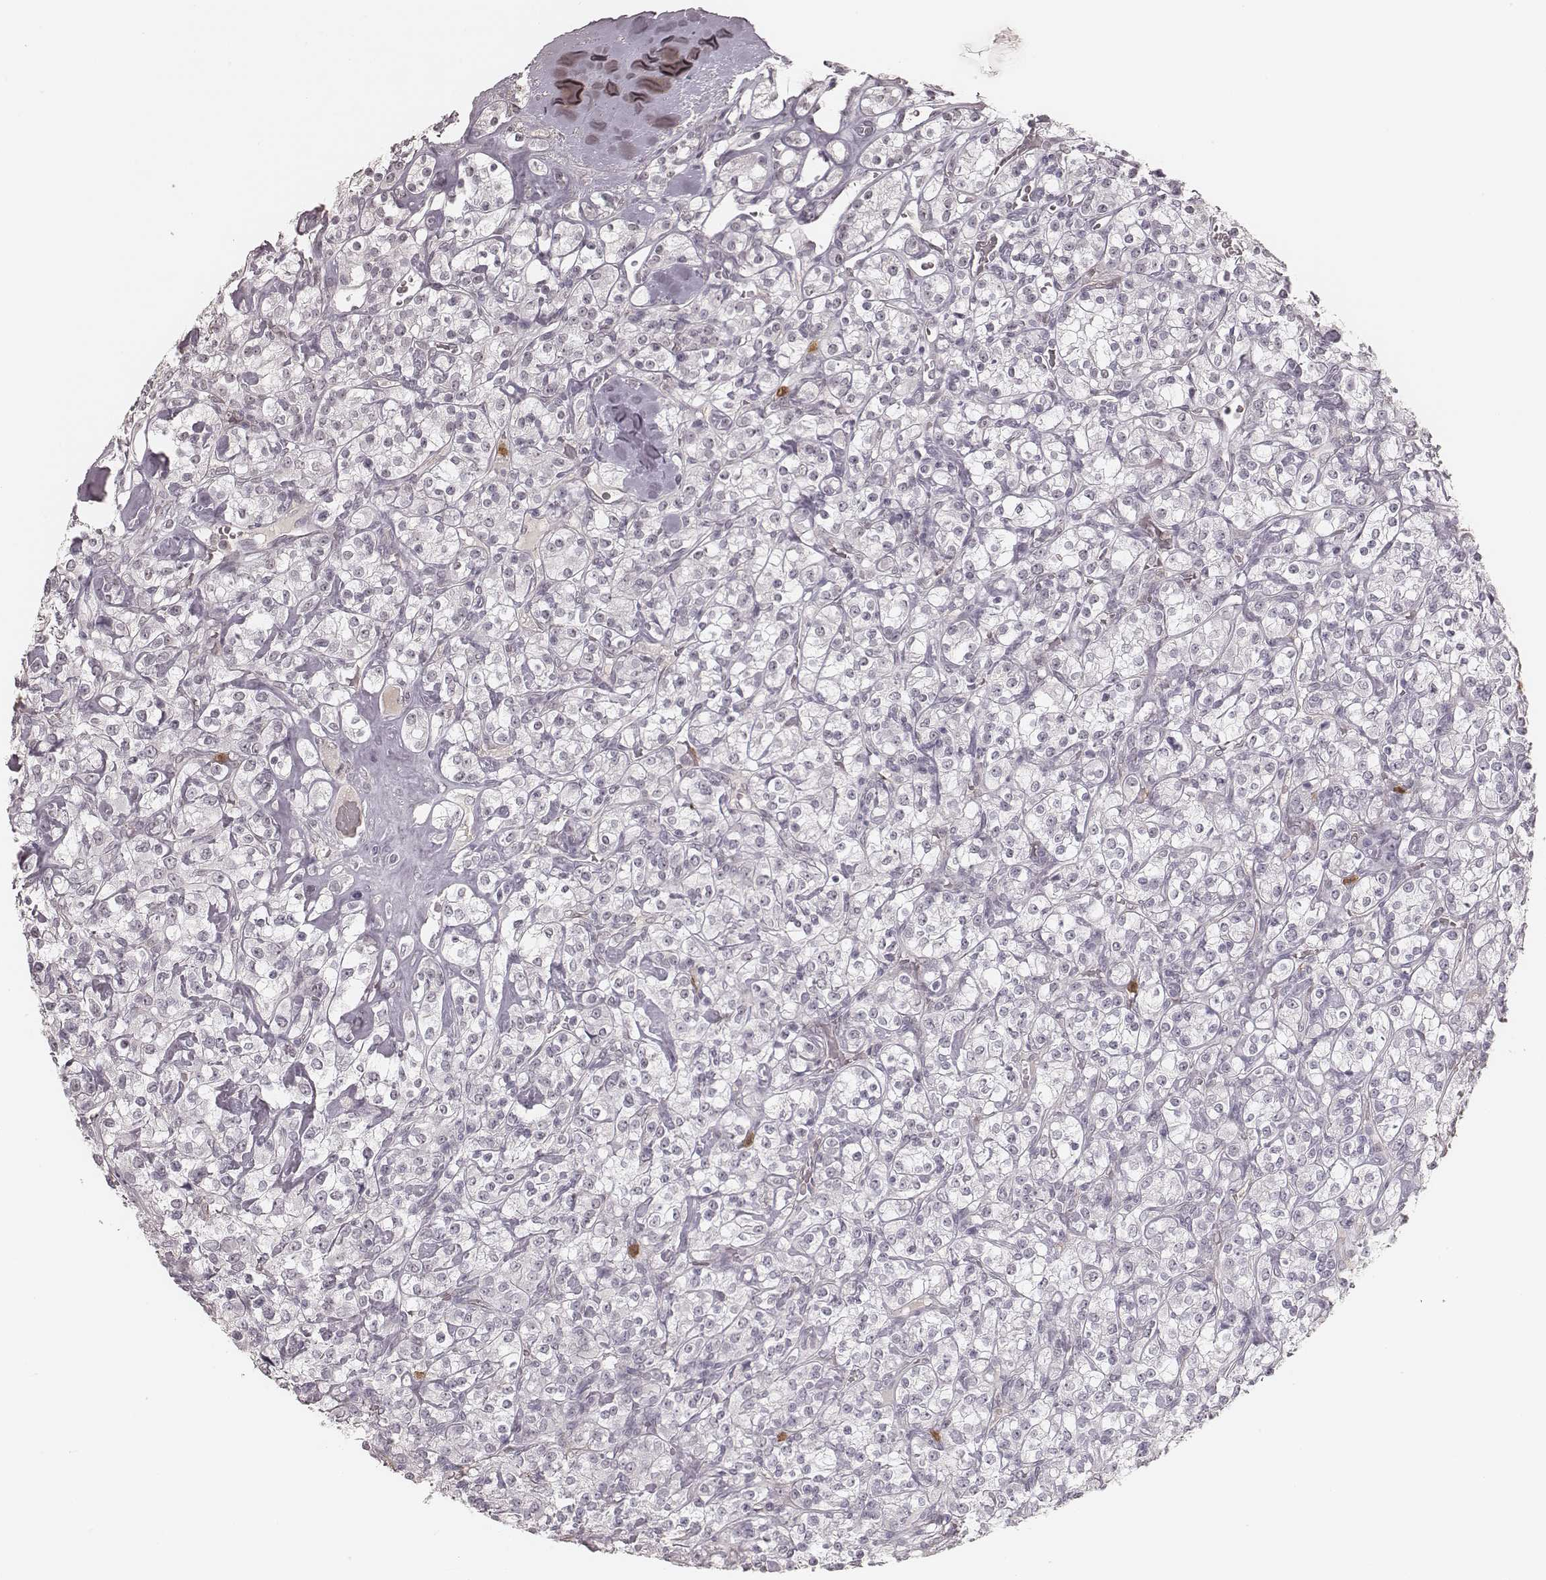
{"staining": {"intensity": "negative", "quantity": "none", "location": "none"}, "tissue": "renal cancer", "cell_type": "Tumor cells", "image_type": "cancer", "snomed": [{"axis": "morphology", "description": "Adenocarcinoma, NOS"}, {"axis": "topography", "description": "Kidney"}], "caption": "Renal cancer stained for a protein using immunohistochemistry (IHC) reveals no positivity tumor cells.", "gene": "KITLG", "patient": {"sex": "male", "age": 77}}